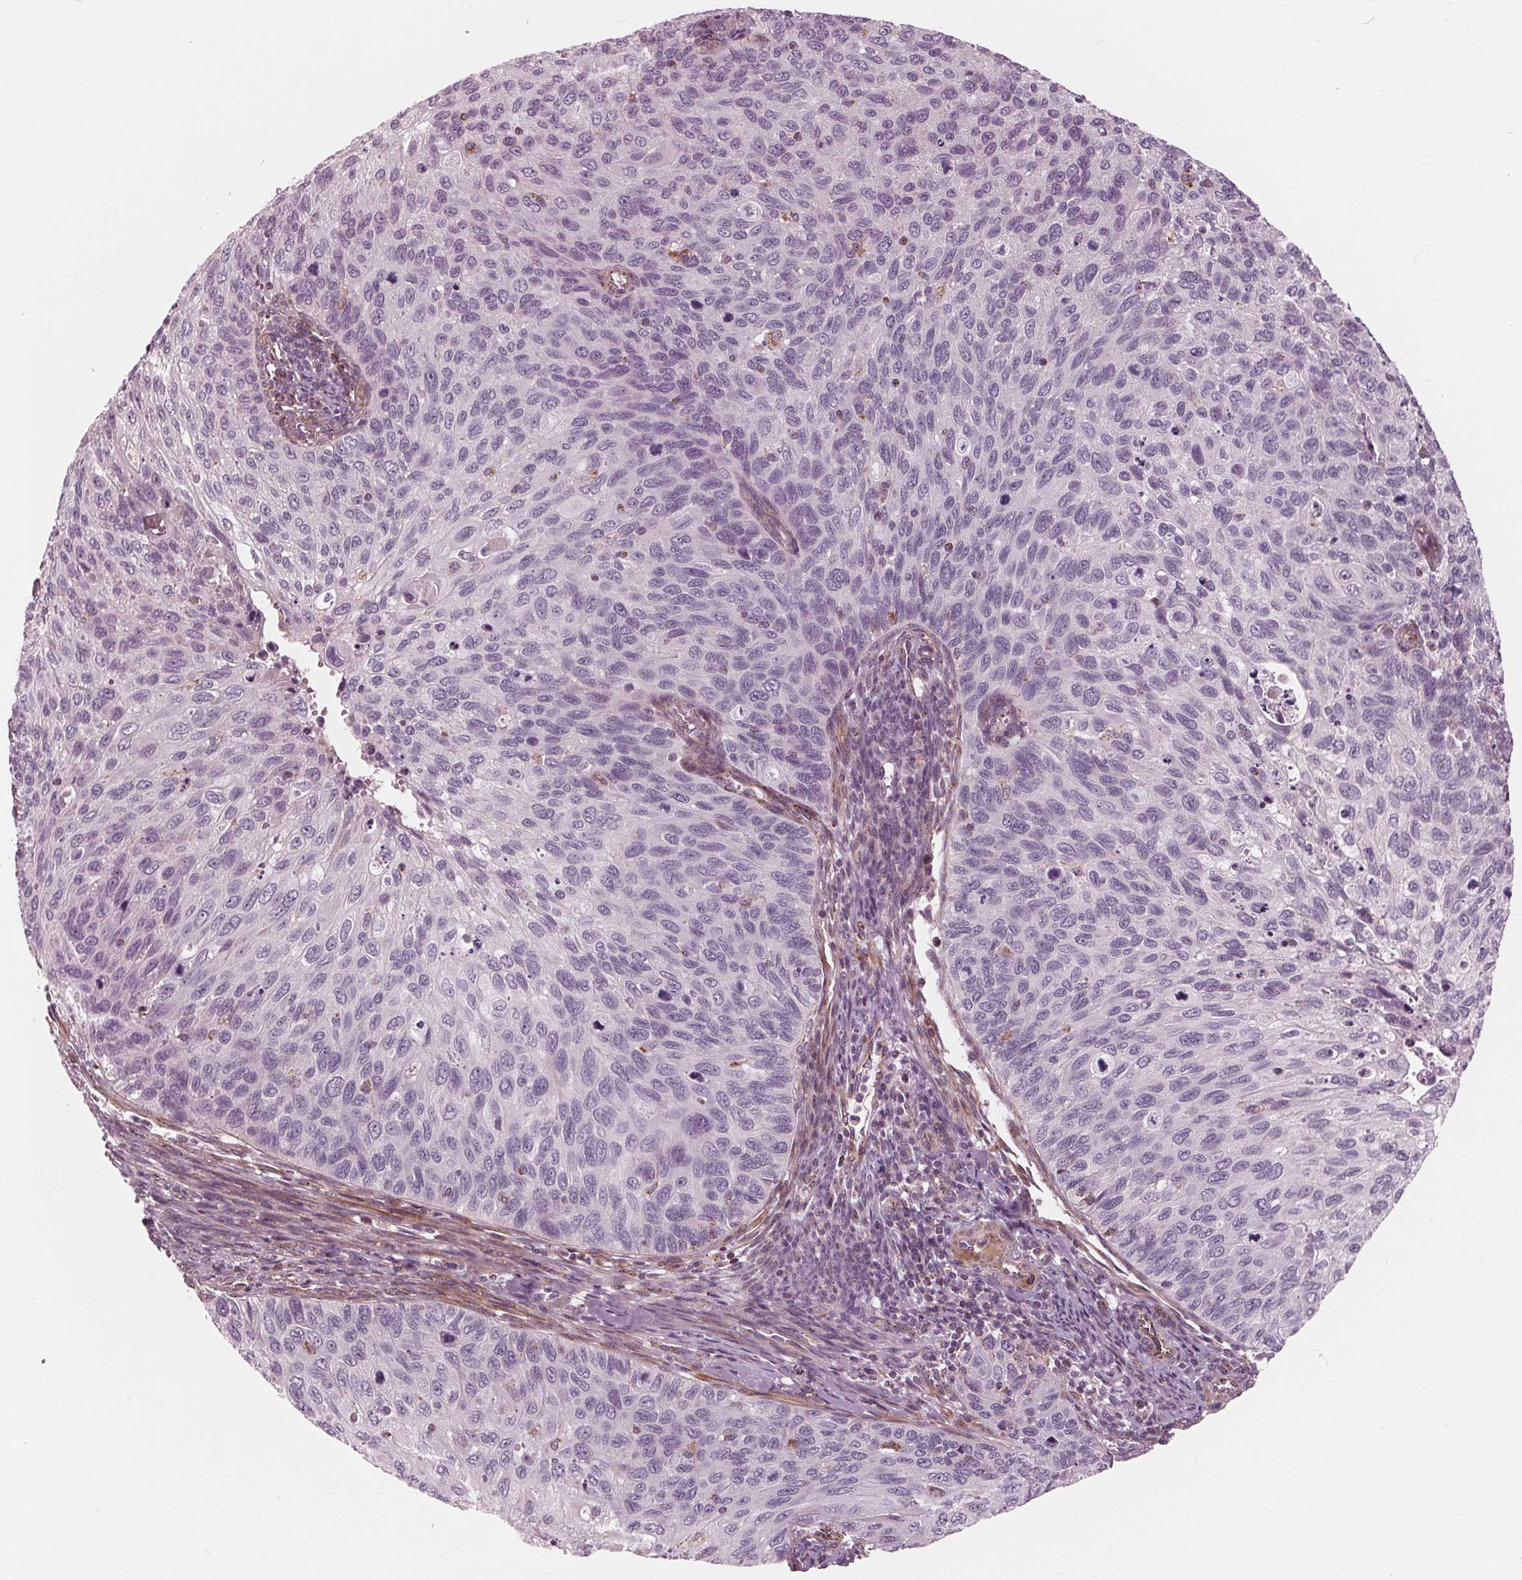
{"staining": {"intensity": "negative", "quantity": "none", "location": "none"}, "tissue": "cervical cancer", "cell_type": "Tumor cells", "image_type": "cancer", "snomed": [{"axis": "morphology", "description": "Squamous cell carcinoma, NOS"}, {"axis": "topography", "description": "Cervix"}], "caption": "High magnification brightfield microscopy of squamous cell carcinoma (cervical) stained with DAB (3,3'-diaminobenzidine) (brown) and counterstained with hematoxylin (blue): tumor cells show no significant positivity.", "gene": "DCAF4L2", "patient": {"sex": "female", "age": 70}}